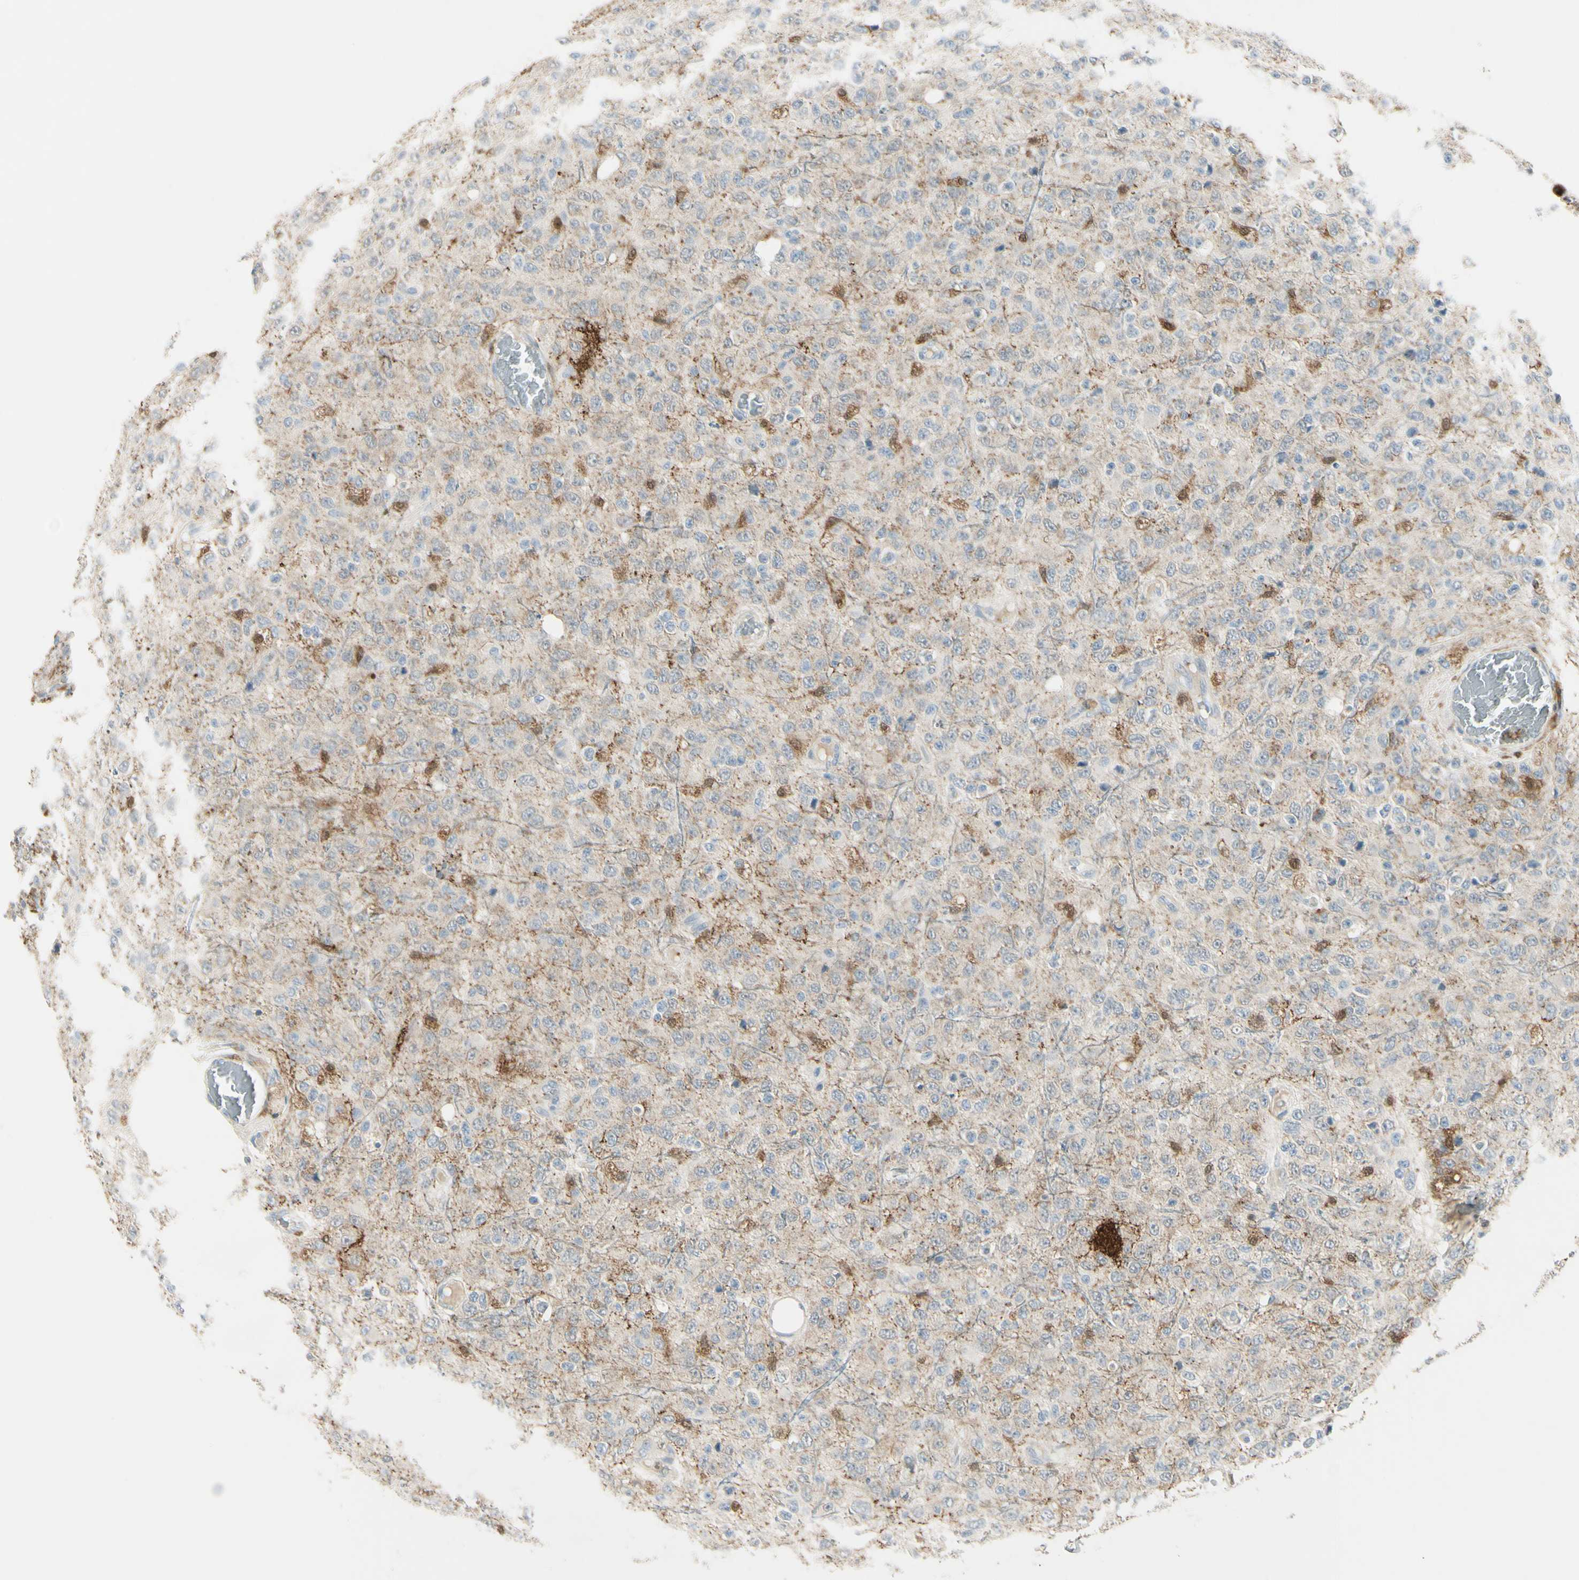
{"staining": {"intensity": "weak", "quantity": ">75%", "location": "cytoplasmic/membranous"}, "tissue": "glioma", "cell_type": "Tumor cells", "image_type": "cancer", "snomed": [{"axis": "morphology", "description": "Glioma, malignant, High grade"}, {"axis": "topography", "description": "pancreas cauda"}], "caption": "Weak cytoplasmic/membranous protein staining is appreciated in approximately >75% of tumor cells in glioma.", "gene": "CYRIB", "patient": {"sex": "male", "age": 60}}